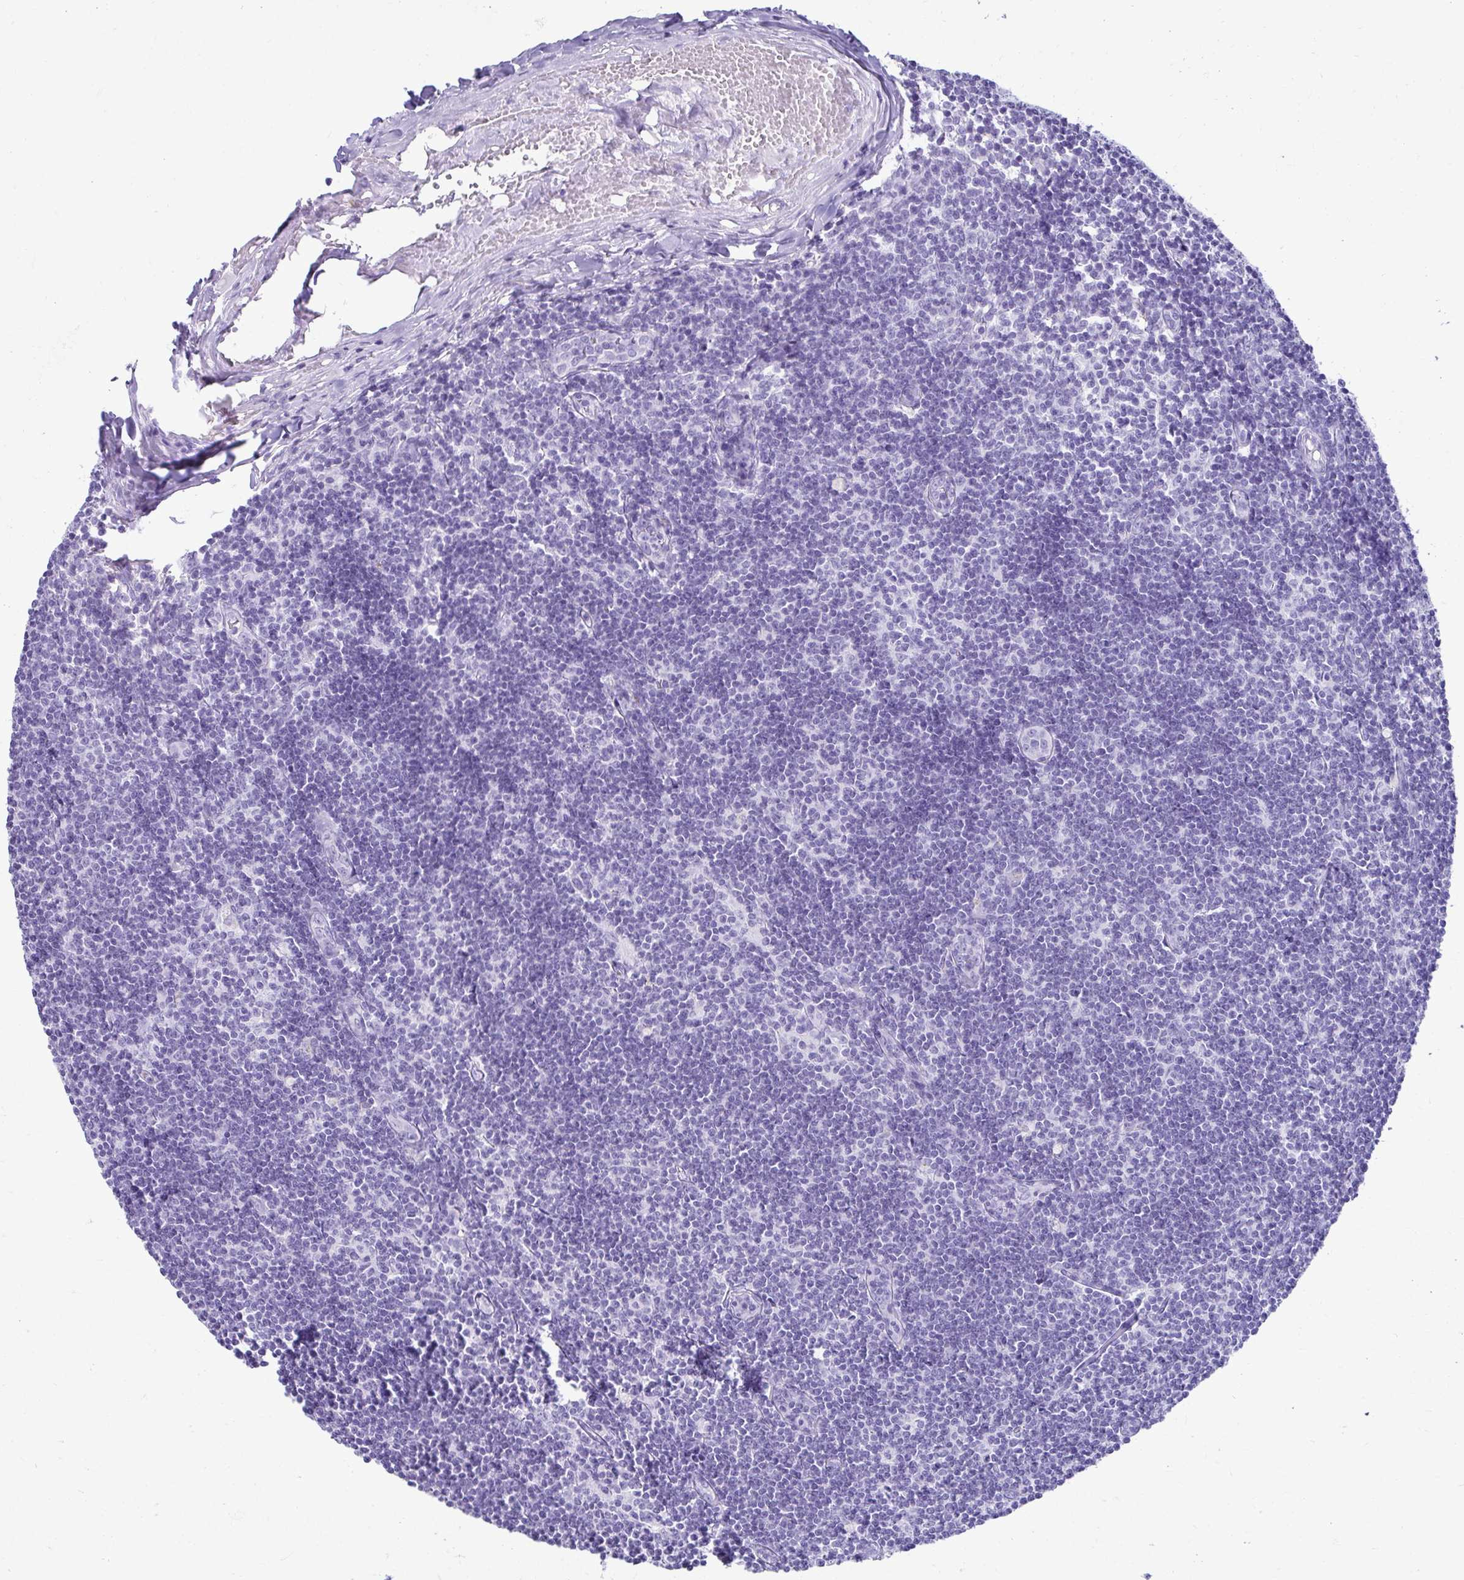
{"staining": {"intensity": "negative", "quantity": "none", "location": "none"}, "tissue": "lymph node", "cell_type": "Non-germinal center cells", "image_type": "normal", "snomed": [{"axis": "morphology", "description": "Normal tissue, NOS"}, {"axis": "topography", "description": "Lymph node"}], "caption": "The image shows no staining of non-germinal center cells in normal lymph node. (DAB (3,3'-diaminobenzidine) immunohistochemistry, high magnification).", "gene": "ATP4B", "patient": {"sex": "female", "age": 31}}